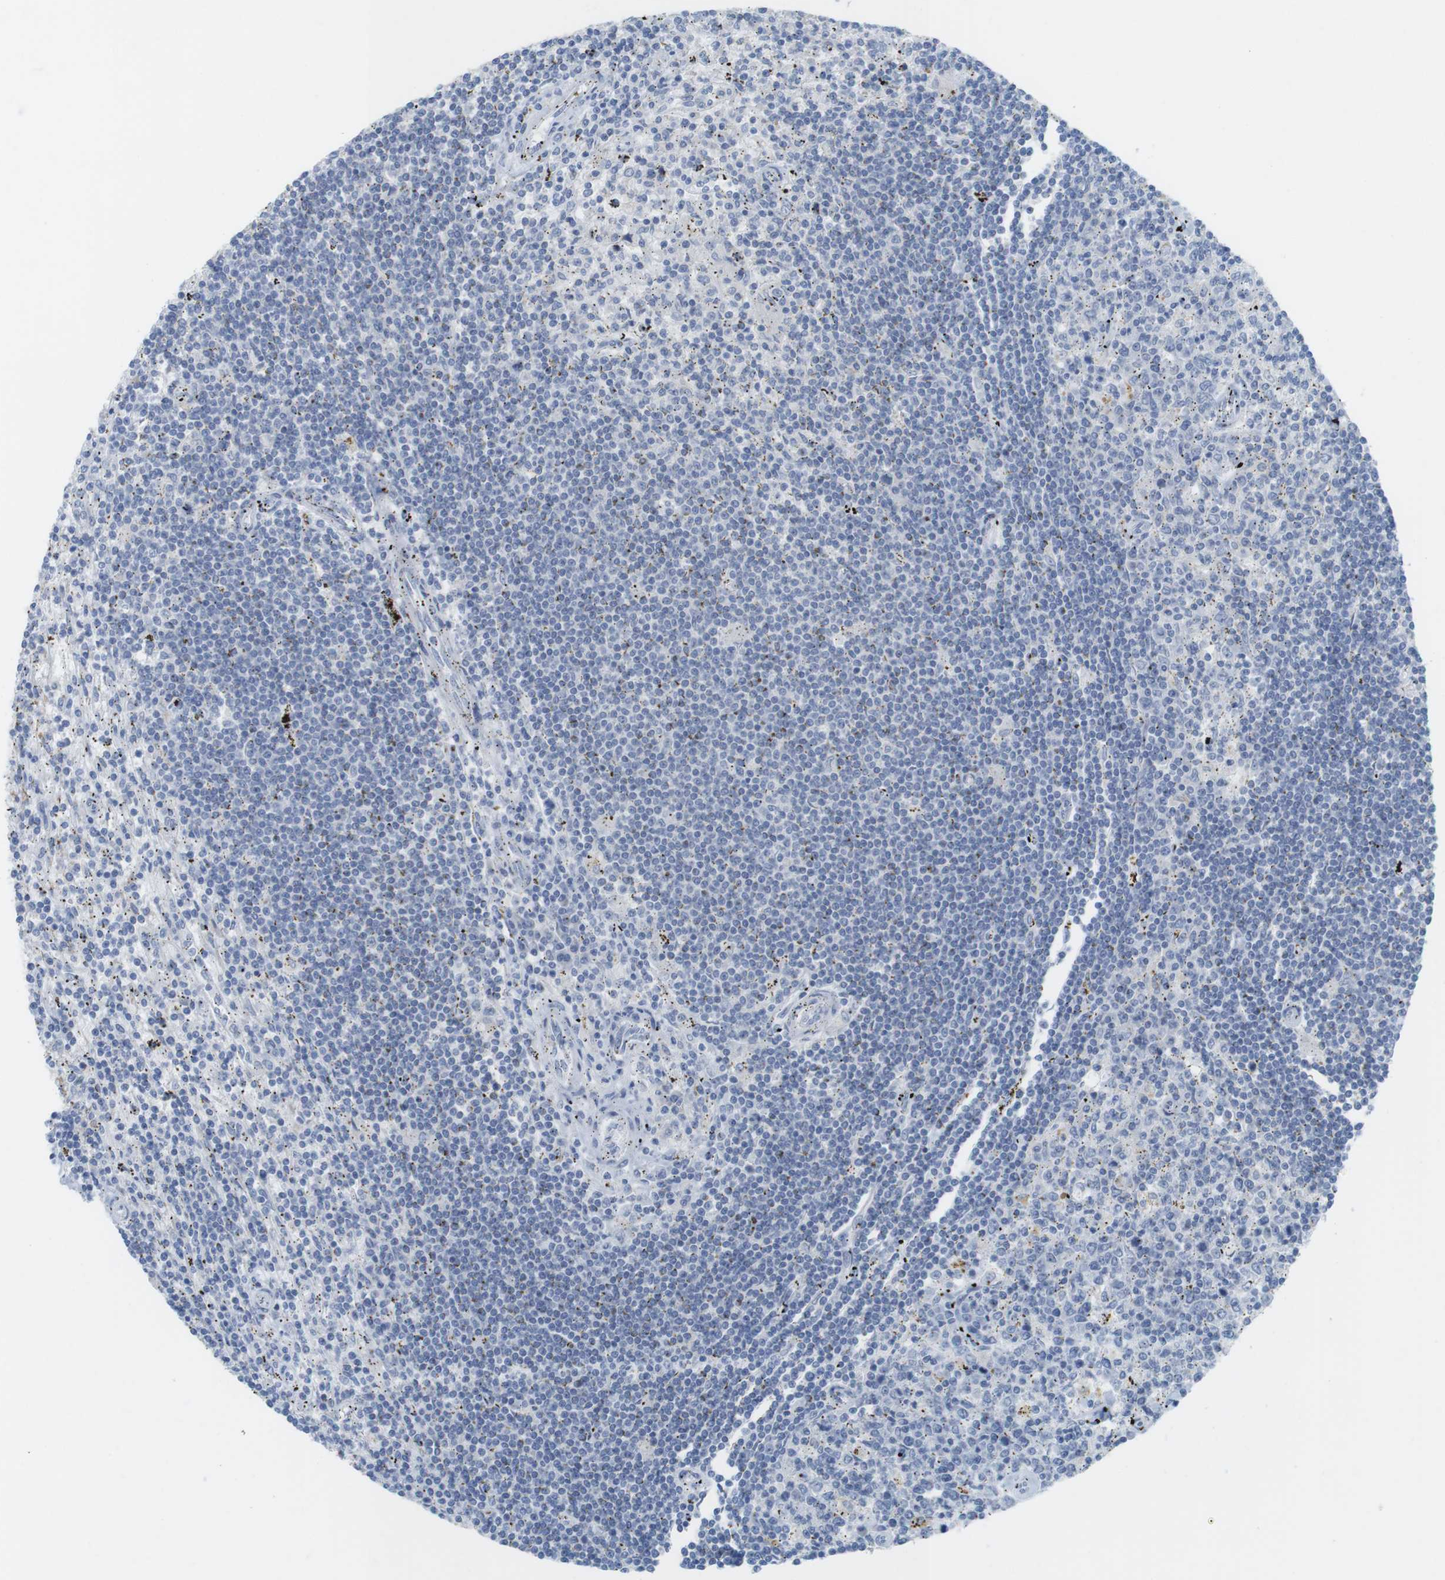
{"staining": {"intensity": "negative", "quantity": "none", "location": "none"}, "tissue": "lymphoma", "cell_type": "Tumor cells", "image_type": "cancer", "snomed": [{"axis": "morphology", "description": "Malignant lymphoma, non-Hodgkin's type, Low grade"}, {"axis": "topography", "description": "Spleen"}], "caption": "There is no significant positivity in tumor cells of lymphoma.", "gene": "YIPF1", "patient": {"sex": "male", "age": 76}}